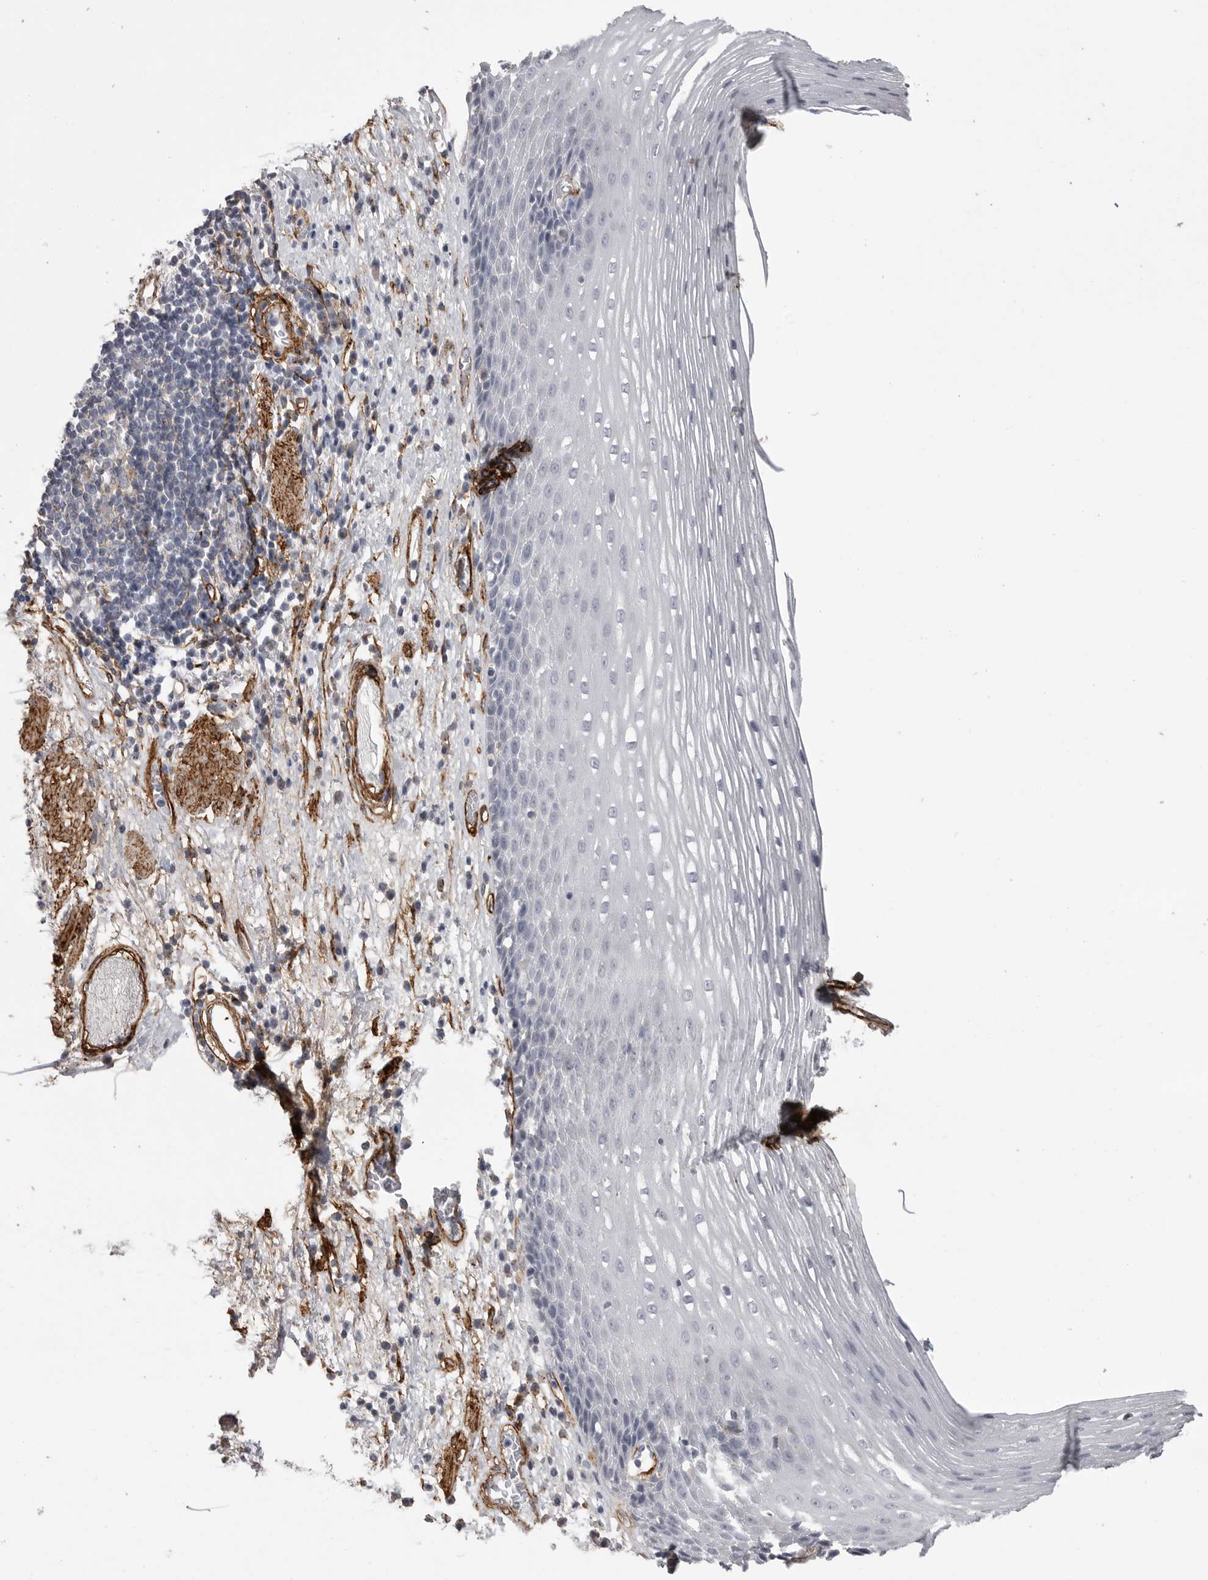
{"staining": {"intensity": "negative", "quantity": "none", "location": "none"}, "tissue": "esophagus", "cell_type": "Squamous epithelial cells", "image_type": "normal", "snomed": [{"axis": "morphology", "description": "Normal tissue, NOS"}, {"axis": "morphology", "description": "Adenocarcinoma, NOS"}, {"axis": "topography", "description": "Esophagus"}], "caption": "This photomicrograph is of unremarkable esophagus stained with immunohistochemistry to label a protein in brown with the nuclei are counter-stained blue. There is no positivity in squamous epithelial cells. Brightfield microscopy of immunohistochemistry (IHC) stained with DAB (3,3'-diaminobenzidine) (brown) and hematoxylin (blue), captured at high magnification.", "gene": "AOC3", "patient": {"sex": "male", "age": 62}}